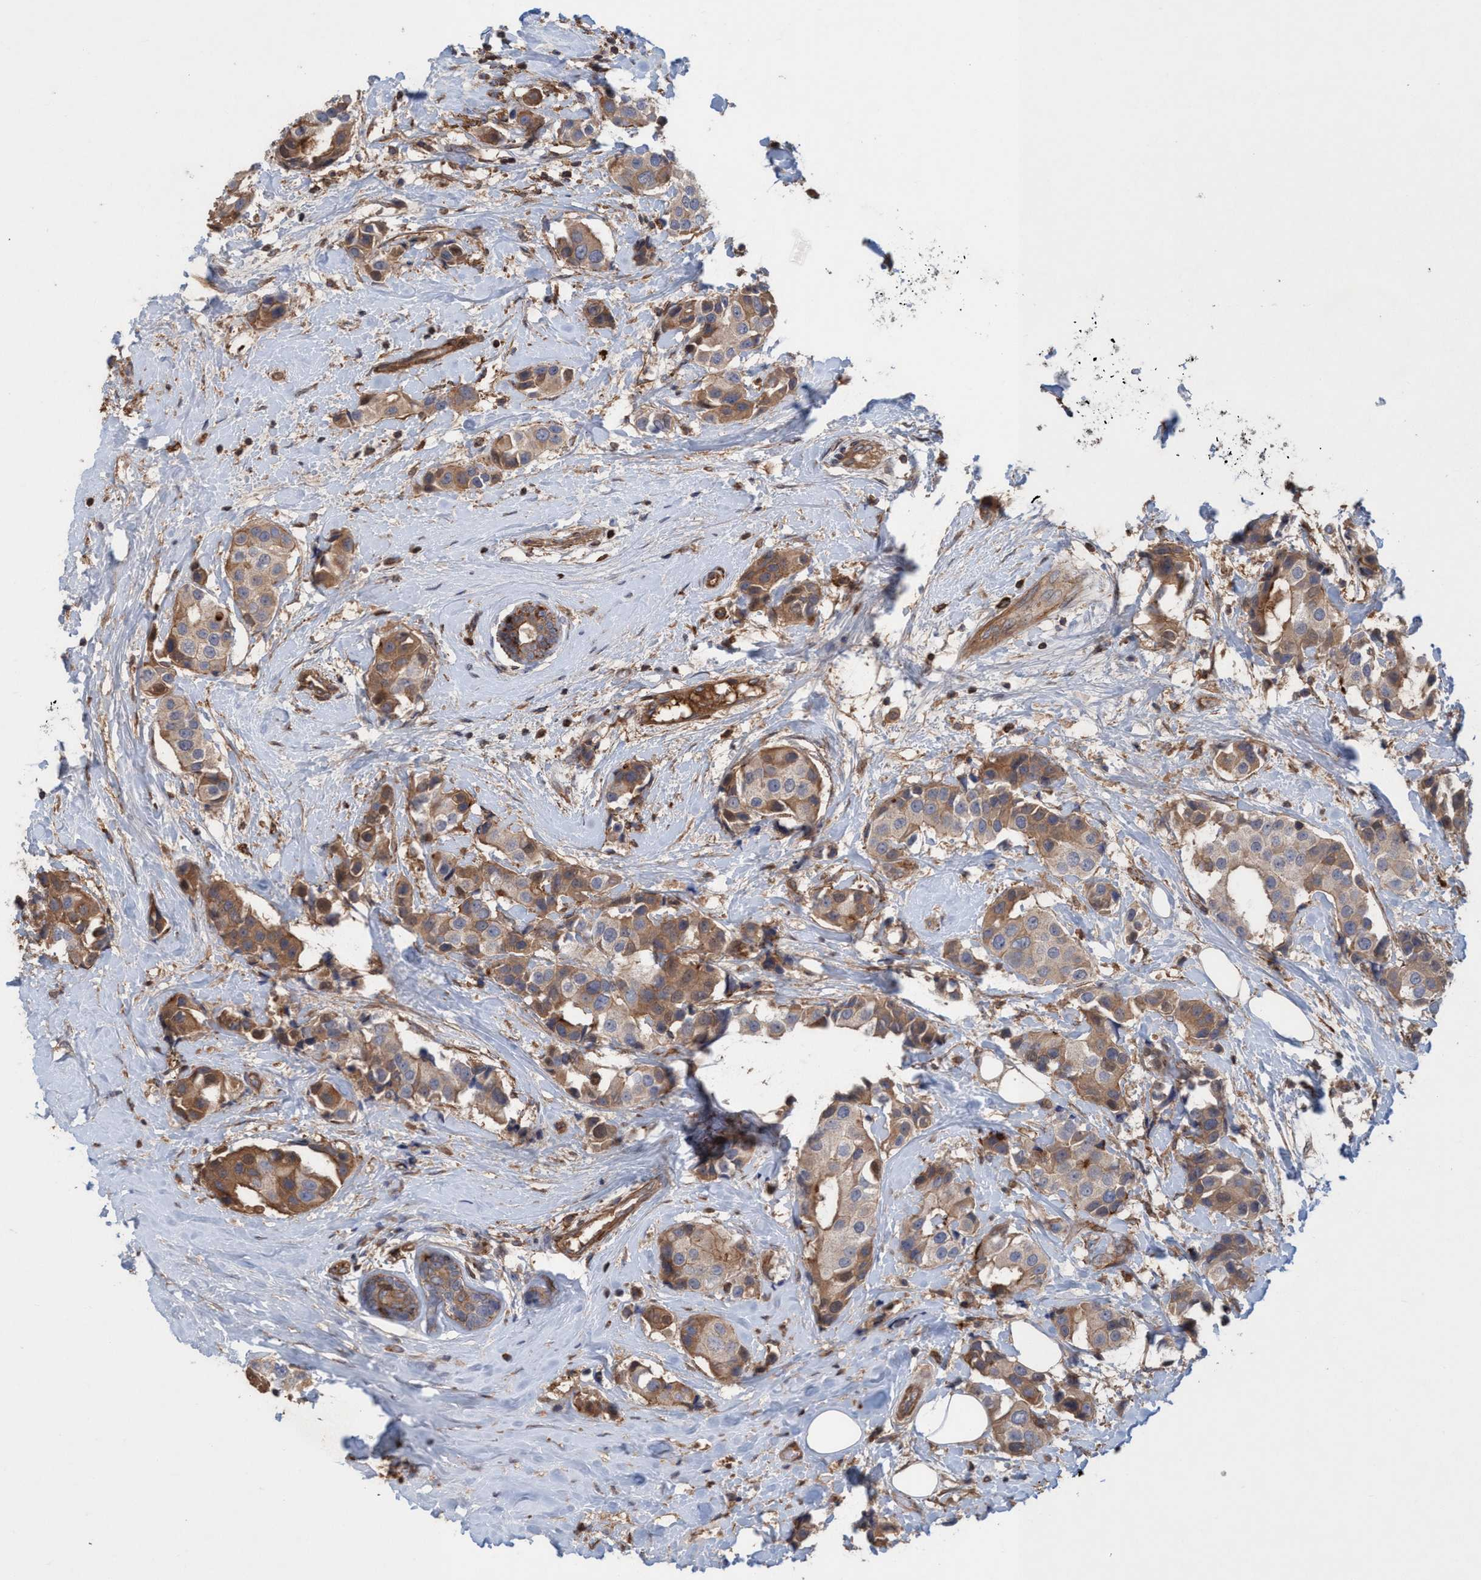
{"staining": {"intensity": "moderate", "quantity": ">75%", "location": "cytoplasmic/membranous"}, "tissue": "breast cancer", "cell_type": "Tumor cells", "image_type": "cancer", "snomed": [{"axis": "morphology", "description": "Normal tissue, NOS"}, {"axis": "morphology", "description": "Duct carcinoma"}, {"axis": "topography", "description": "Breast"}], "caption": "Invasive ductal carcinoma (breast) stained for a protein reveals moderate cytoplasmic/membranous positivity in tumor cells.", "gene": "SPECC1", "patient": {"sex": "female", "age": 39}}